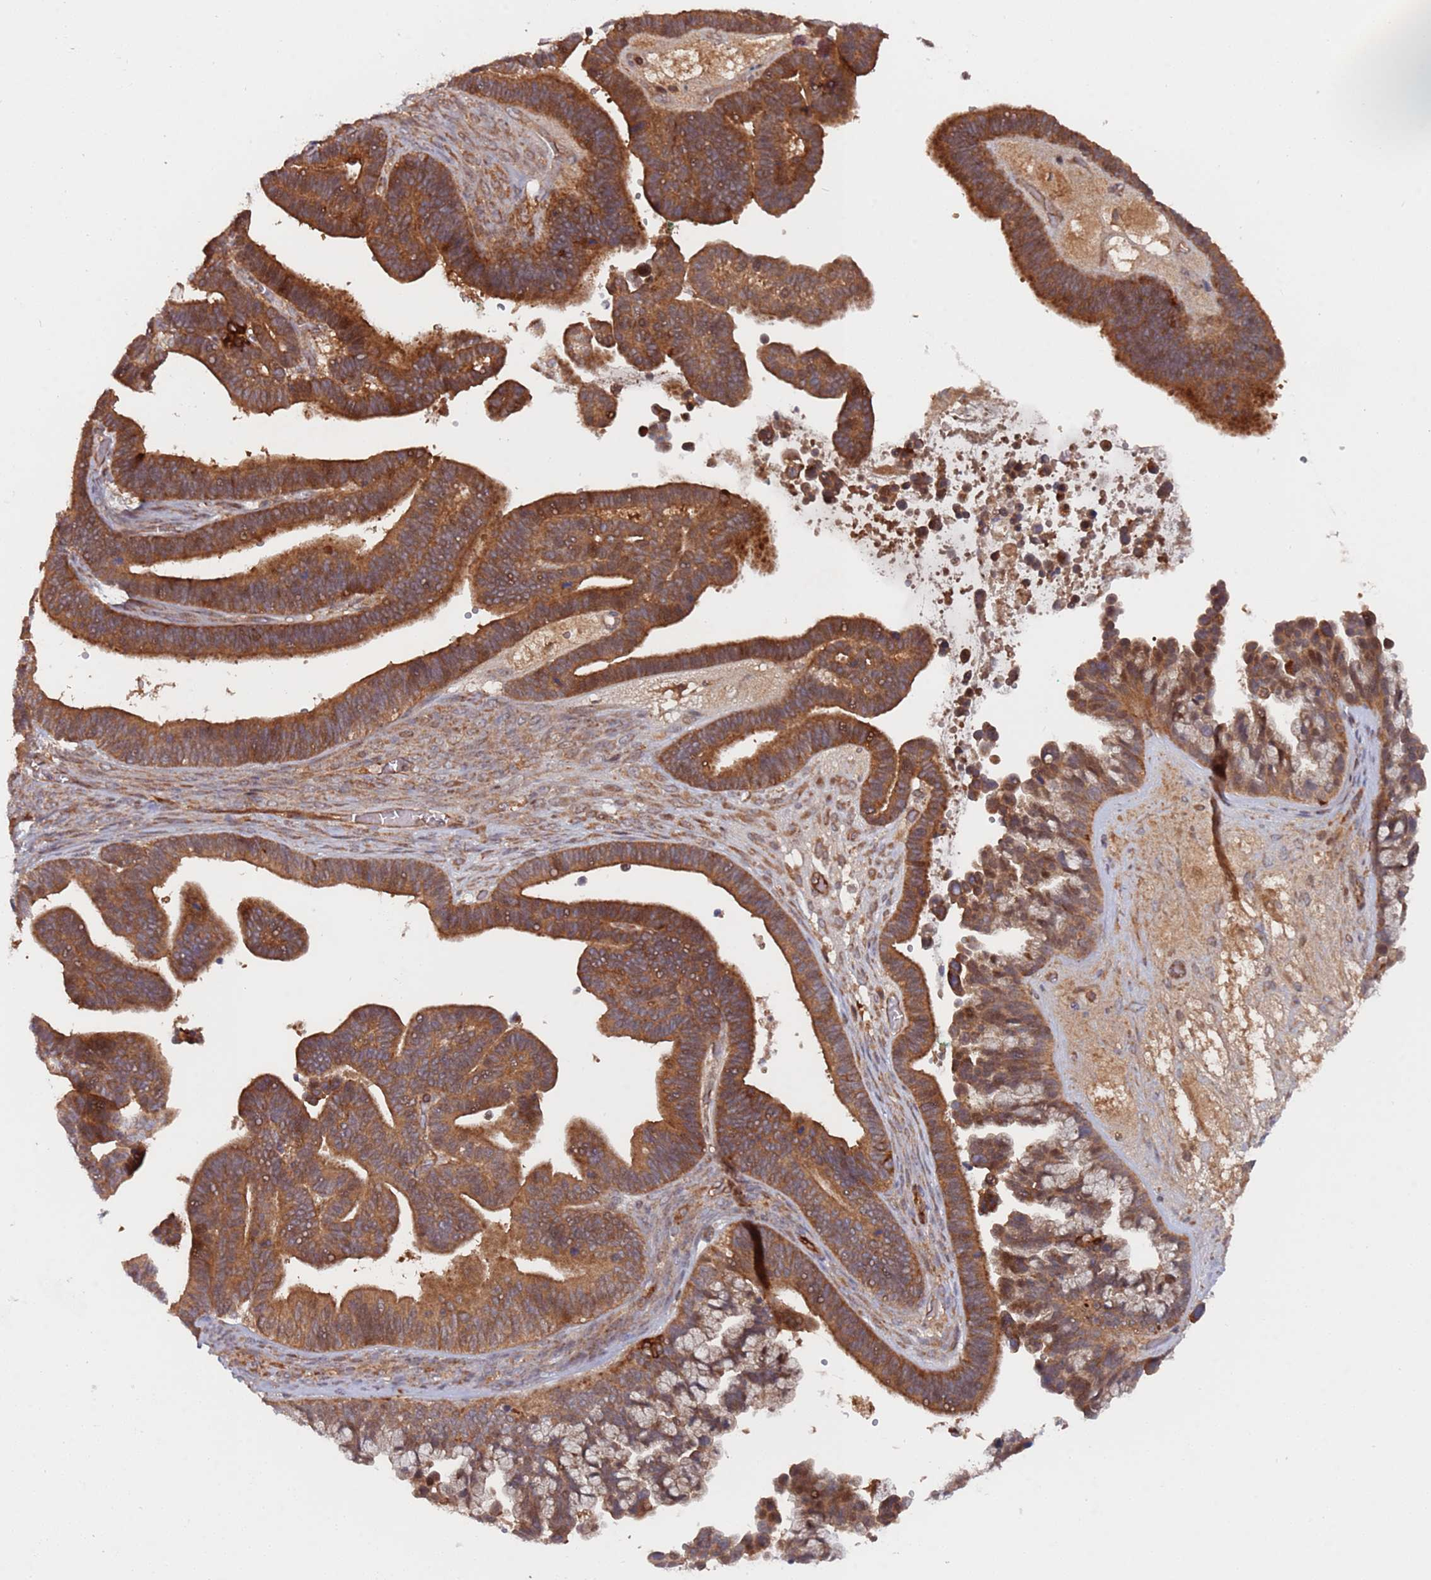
{"staining": {"intensity": "strong", "quantity": ">75%", "location": "cytoplasmic/membranous"}, "tissue": "ovarian cancer", "cell_type": "Tumor cells", "image_type": "cancer", "snomed": [{"axis": "morphology", "description": "Cystadenocarcinoma, serous, NOS"}, {"axis": "topography", "description": "Ovary"}], "caption": "Immunohistochemical staining of human ovarian cancer (serous cystadenocarcinoma) displays strong cytoplasmic/membranous protein staining in approximately >75% of tumor cells. The staining was performed using DAB to visualize the protein expression in brown, while the nuclei were stained in blue with hematoxylin (Magnification: 20x).", "gene": "DDX60", "patient": {"sex": "female", "age": 56}}